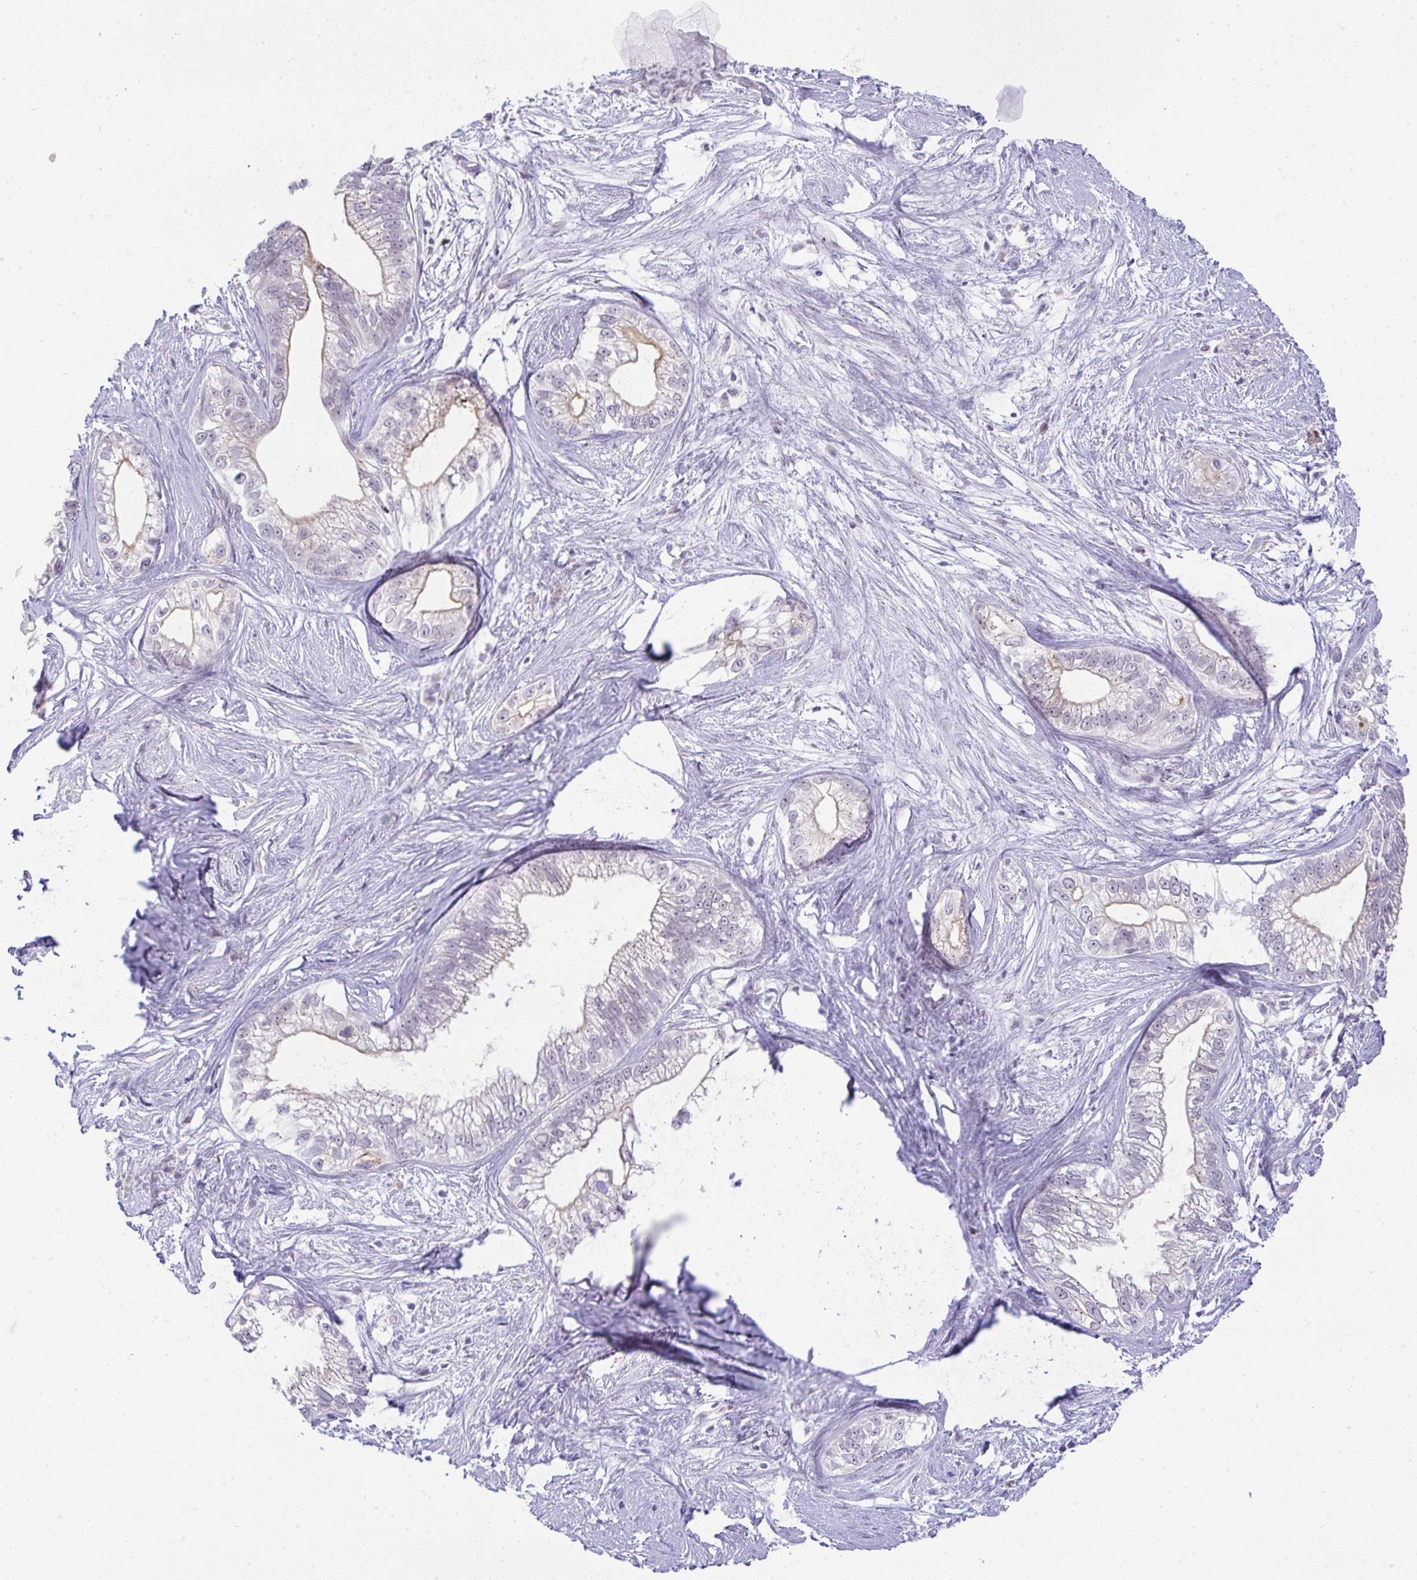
{"staining": {"intensity": "weak", "quantity": "<25%", "location": "cytoplasmic/membranous"}, "tissue": "pancreatic cancer", "cell_type": "Tumor cells", "image_type": "cancer", "snomed": [{"axis": "morphology", "description": "Adenocarcinoma, NOS"}, {"axis": "topography", "description": "Pancreas"}], "caption": "This is an immunohistochemistry (IHC) photomicrograph of pancreatic cancer. There is no expression in tumor cells.", "gene": "FAM177A1", "patient": {"sex": "male", "age": 70}}